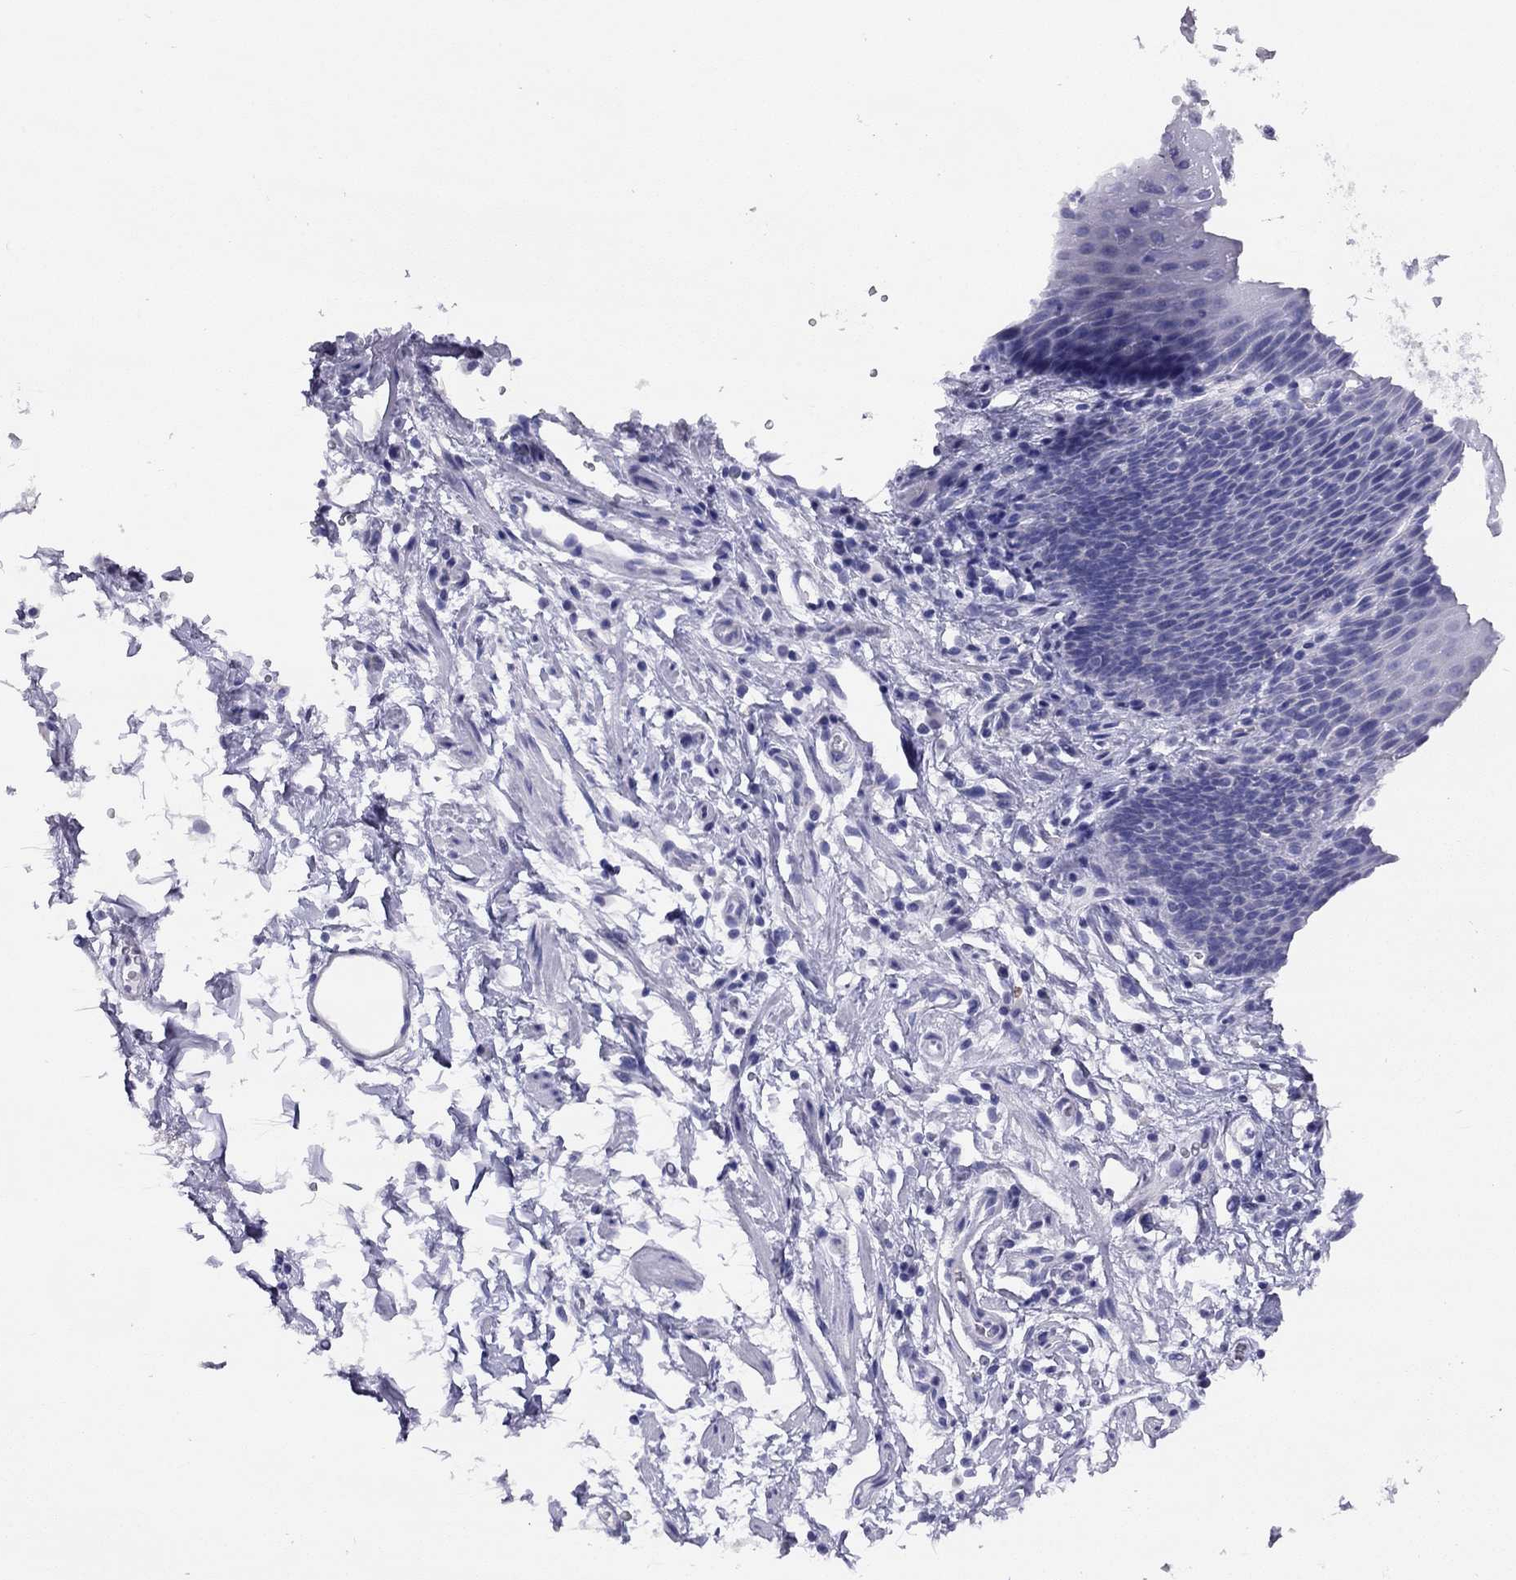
{"staining": {"intensity": "negative", "quantity": "none", "location": "none"}, "tissue": "esophagus", "cell_type": "Squamous epithelial cells", "image_type": "normal", "snomed": [{"axis": "morphology", "description": "Normal tissue, NOS"}, {"axis": "topography", "description": "Esophagus"}], "caption": "Esophagus stained for a protein using IHC reveals no staining squamous epithelial cells.", "gene": "LRIT2", "patient": {"sex": "male", "age": 72}}